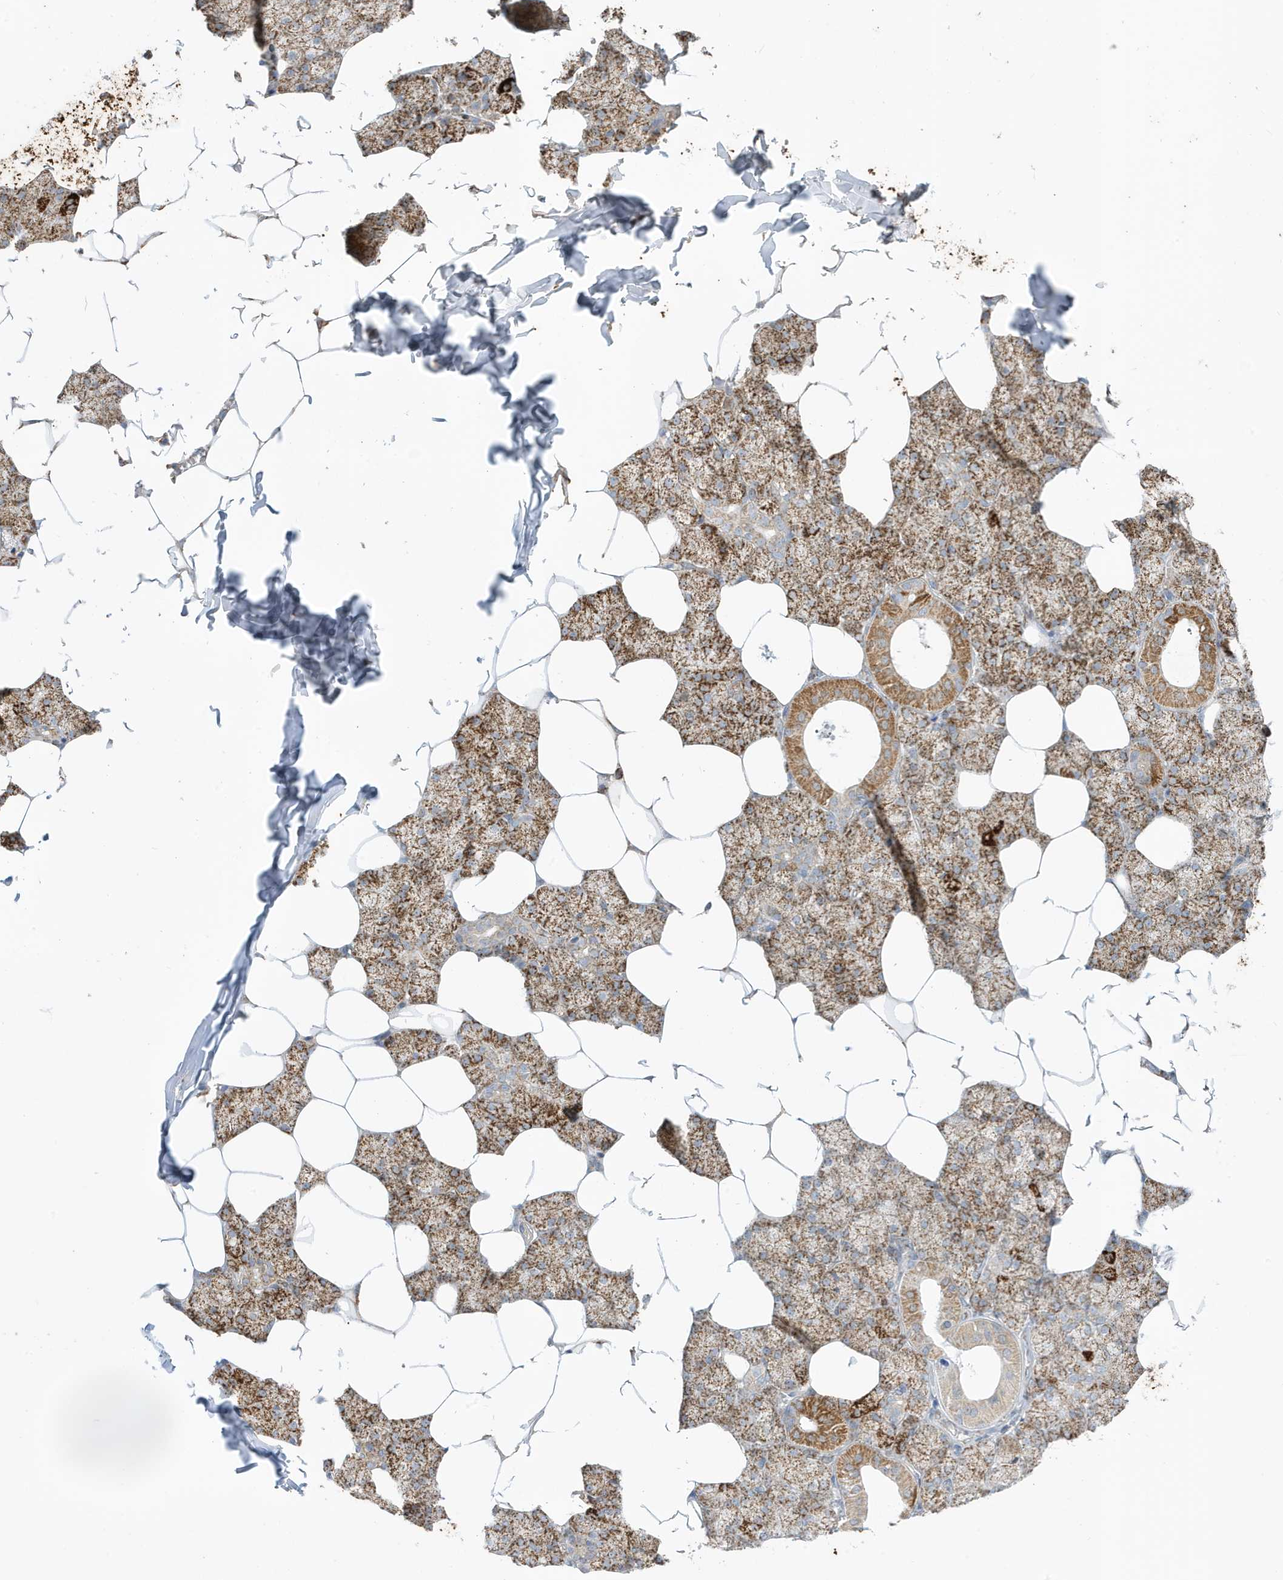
{"staining": {"intensity": "moderate", "quantity": ">75%", "location": "cytoplasmic/membranous"}, "tissue": "salivary gland", "cell_type": "Glandular cells", "image_type": "normal", "snomed": [{"axis": "morphology", "description": "Normal tissue, NOS"}, {"axis": "topography", "description": "Salivary gland"}], "caption": "This histopathology image demonstrates immunohistochemistry staining of benign salivary gland, with medium moderate cytoplasmic/membranous positivity in approximately >75% of glandular cells.", "gene": "IFT57", "patient": {"sex": "male", "age": 62}}